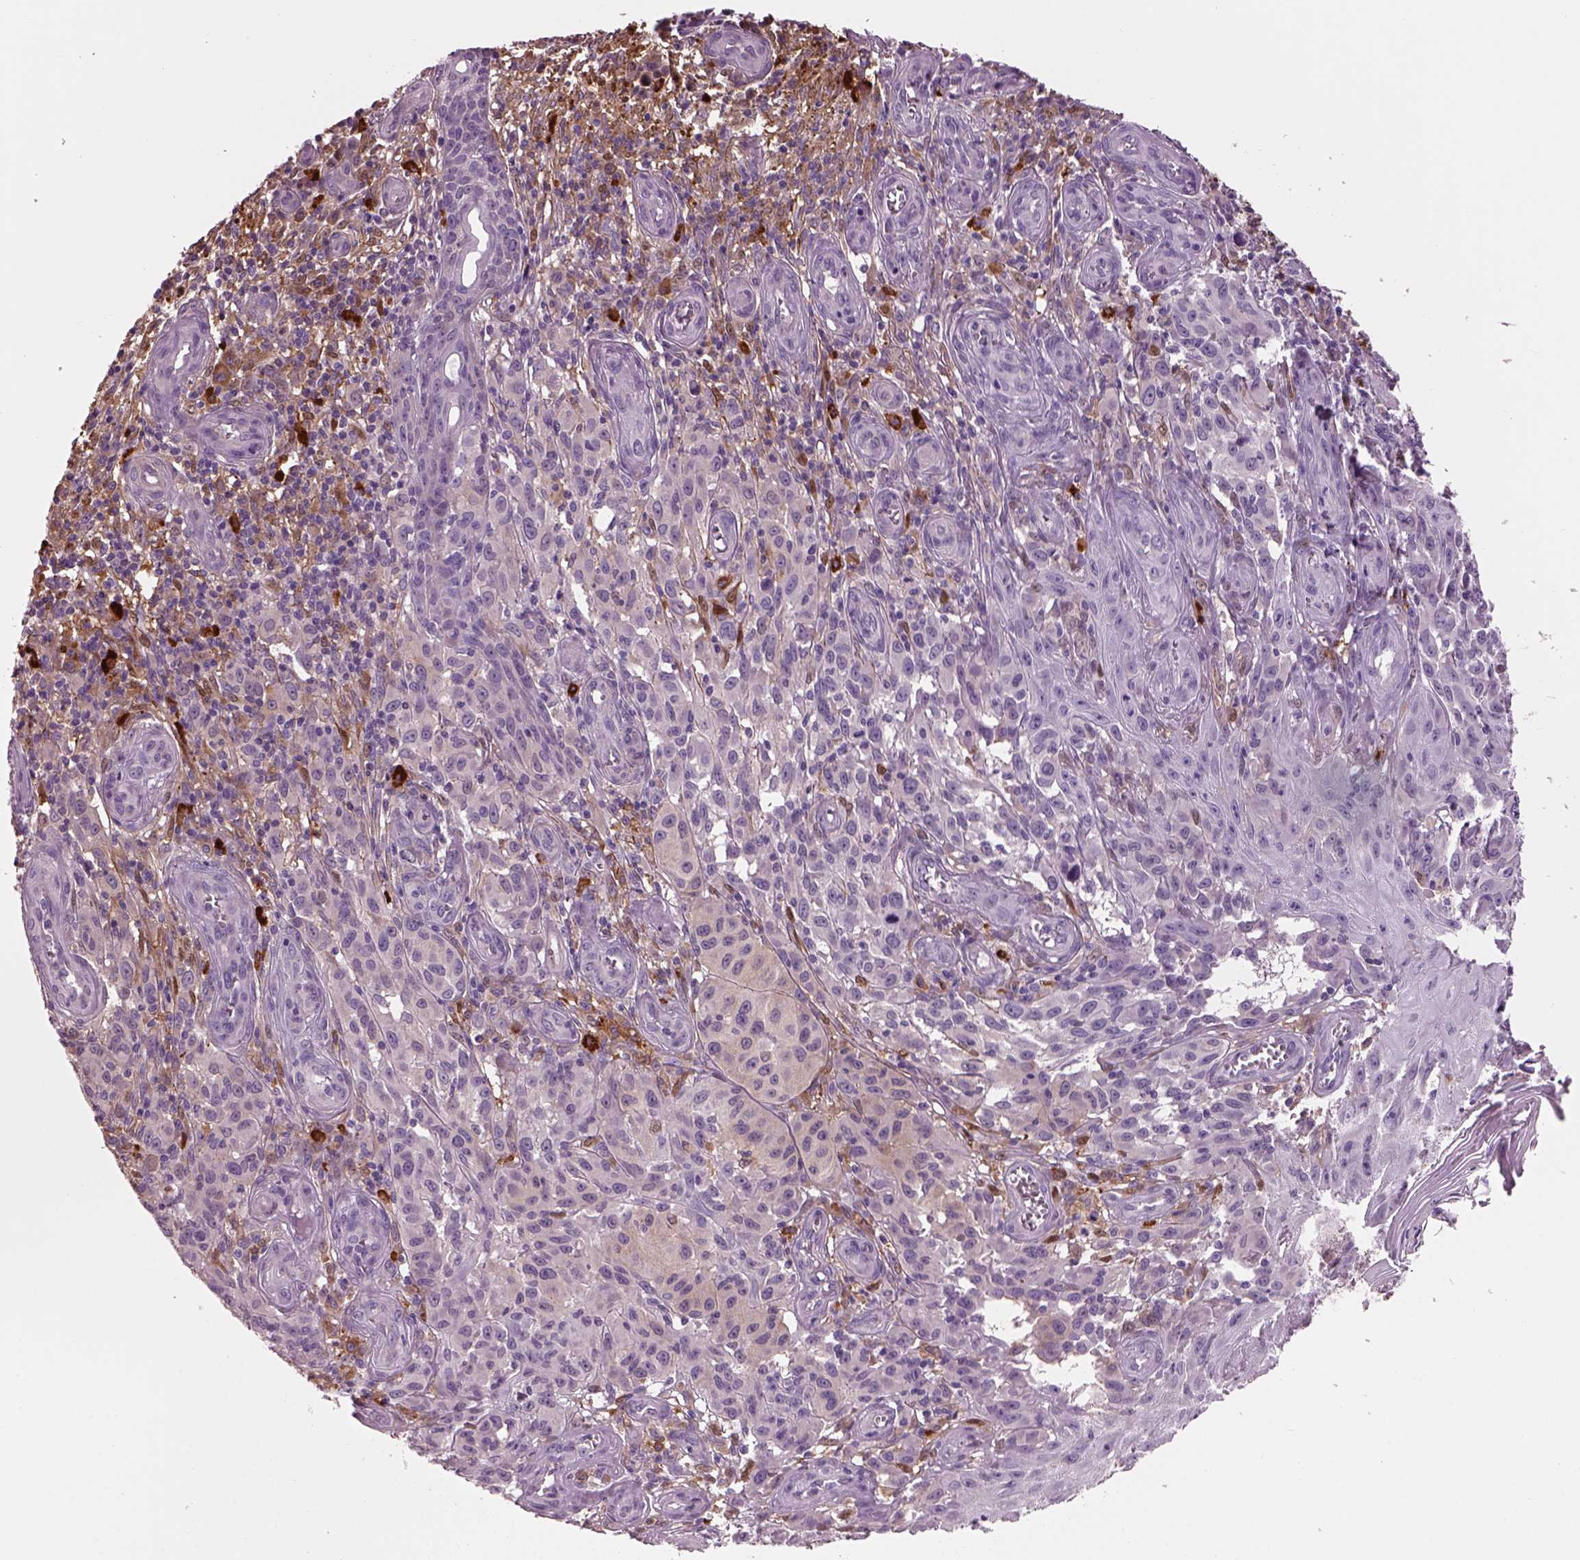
{"staining": {"intensity": "negative", "quantity": "none", "location": "none"}, "tissue": "melanoma", "cell_type": "Tumor cells", "image_type": "cancer", "snomed": [{"axis": "morphology", "description": "Malignant melanoma, NOS"}, {"axis": "topography", "description": "Skin"}], "caption": "High magnification brightfield microscopy of melanoma stained with DAB (3,3'-diaminobenzidine) (brown) and counterstained with hematoxylin (blue): tumor cells show no significant expression. Brightfield microscopy of immunohistochemistry (IHC) stained with DAB (3,3'-diaminobenzidine) (brown) and hematoxylin (blue), captured at high magnification.", "gene": "ADGRG5", "patient": {"sex": "female", "age": 53}}